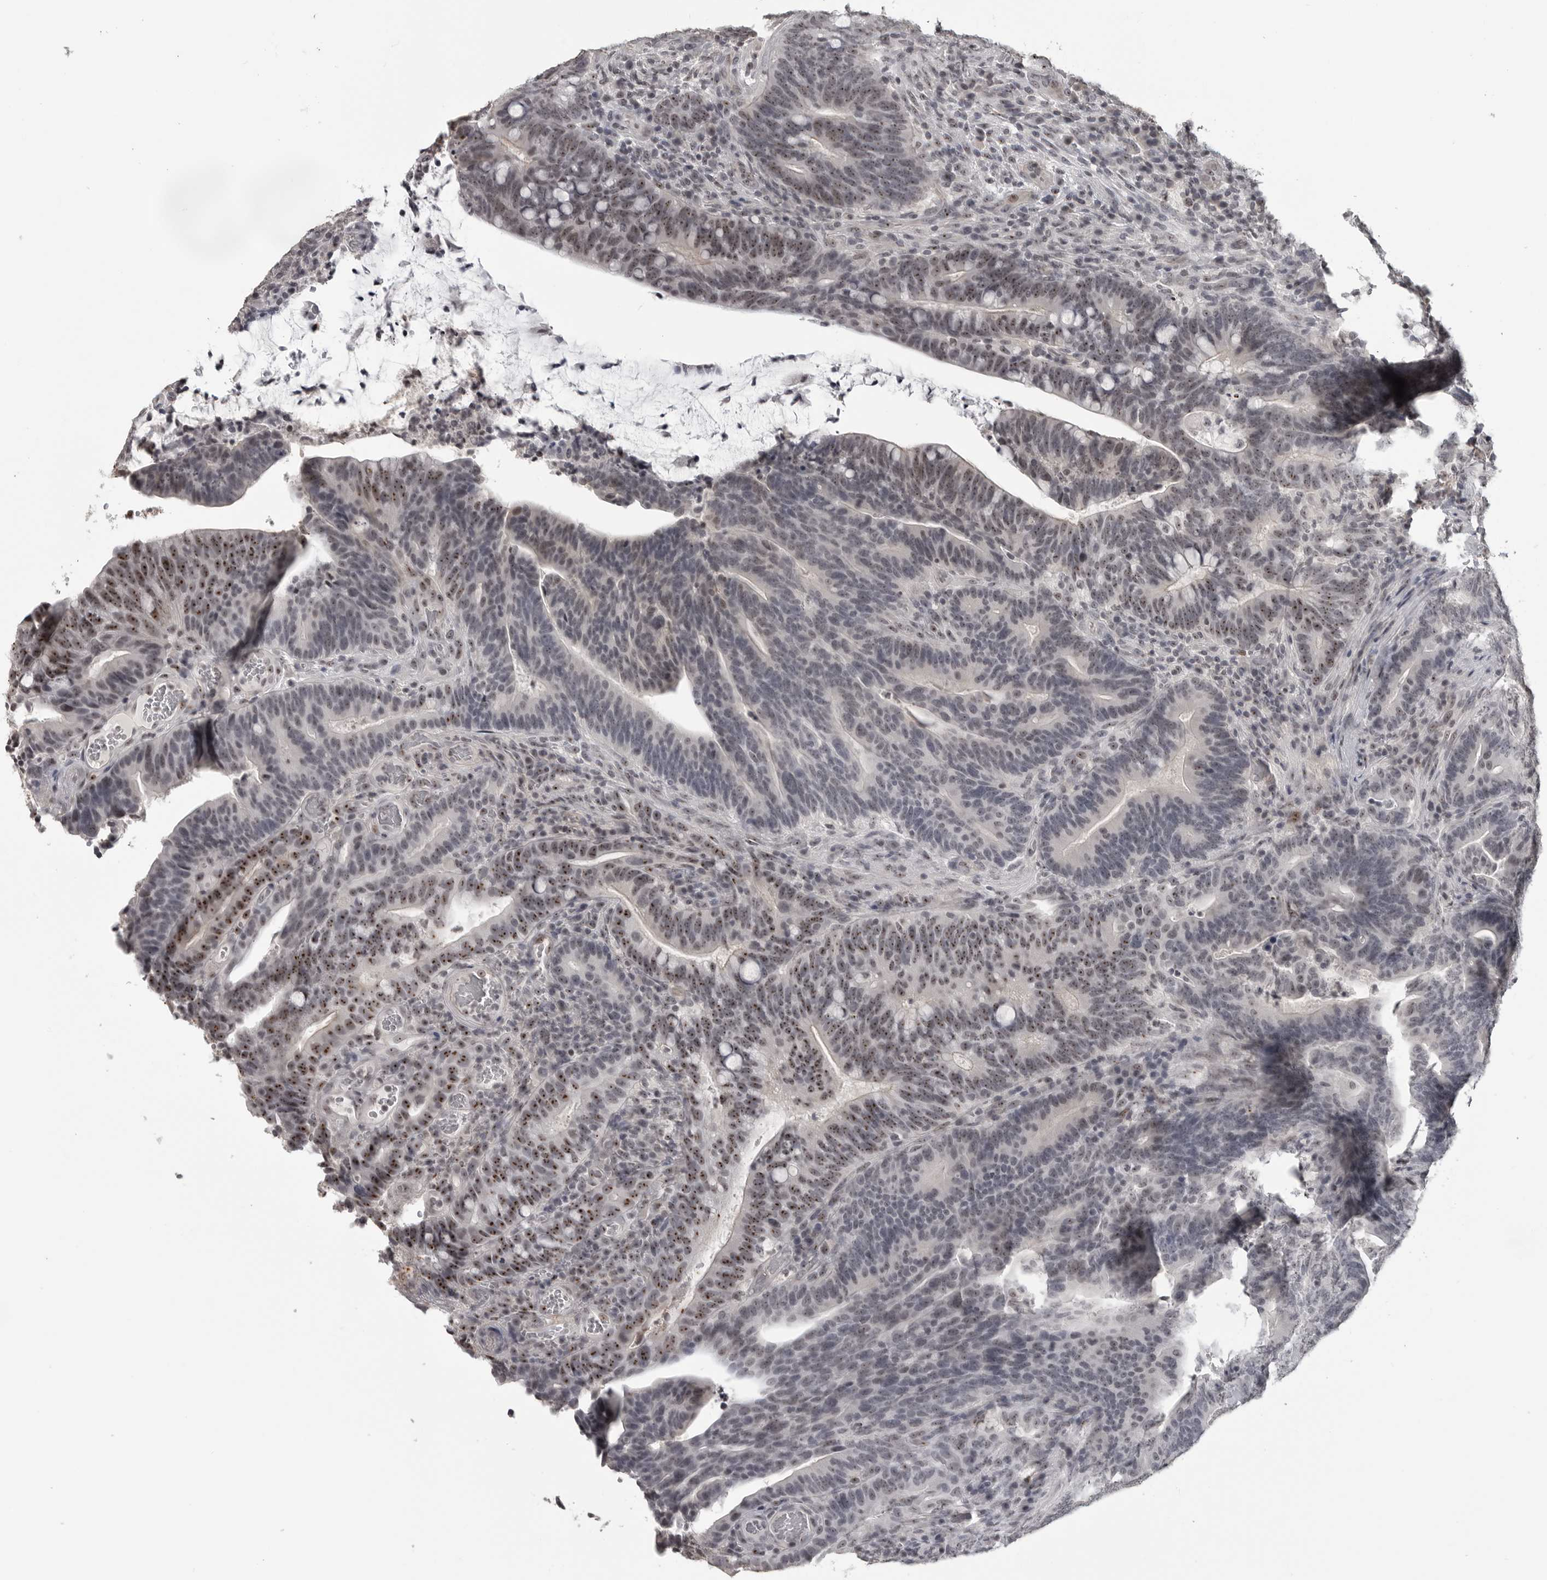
{"staining": {"intensity": "moderate", "quantity": "25%-75%", "location": "nuclear"}, "tissue": "colorectal cancer", "cell_type": "Tumor cells", "image_type": "cancer", "snomed": [{"axis": "morphology", "description": "Adenocarcinoma, NOS"}, {"axis": "topography", "description": "Colon"}], "caption": "Adenocarcinoma (colorectal) stained with IHC demonstrates moderate nuclear positivity in about 25%-75% of tumor cells.", "gene": "DDX54", "patient": {"sex": "female", "age": 66}}